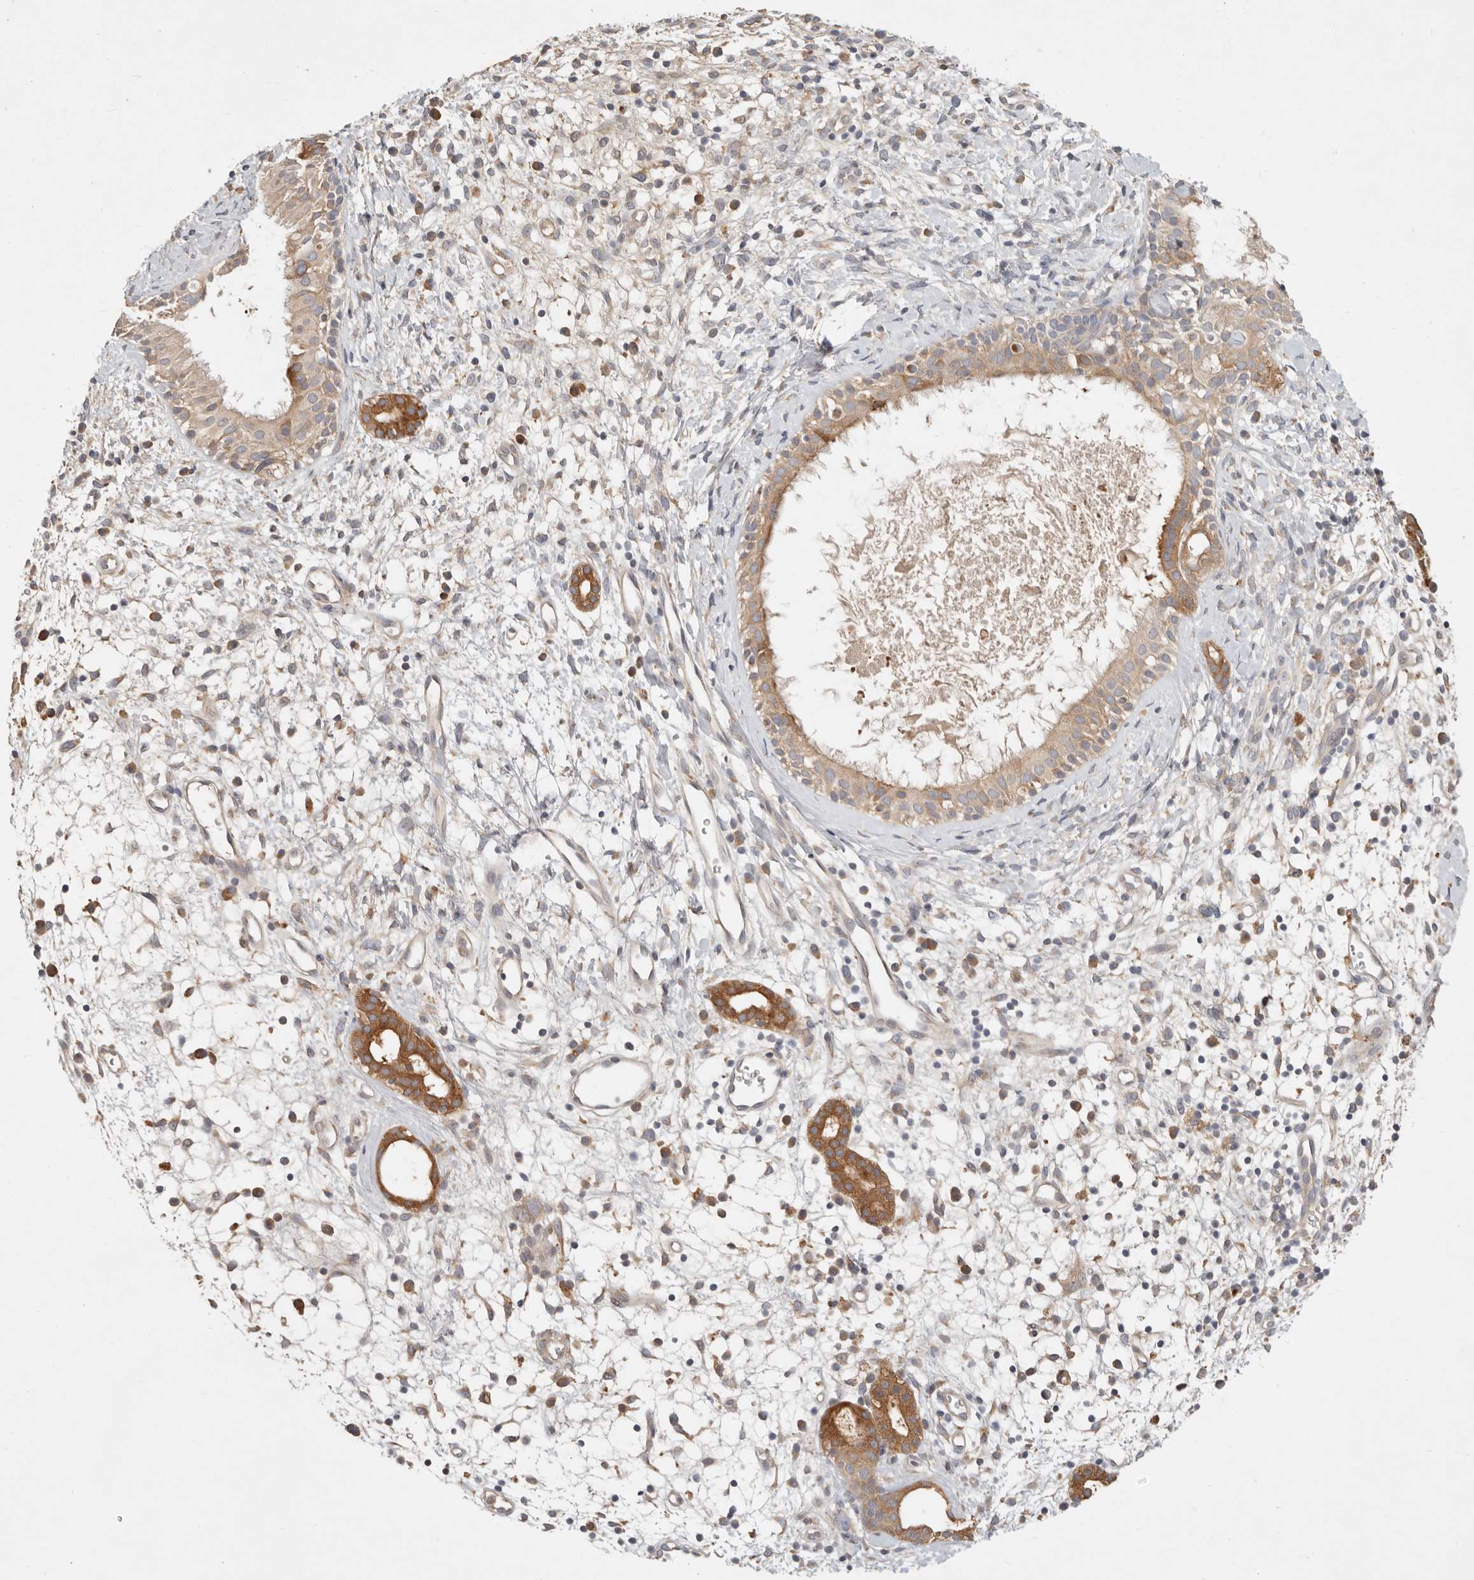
{"staining": {"intensity": "moderate", "quantity": ">75%", "location": "cytoplasmic/membranous"}, "tissue": "nasopharynx", "cell_type": "Respiratory epithelial cells", "image_type": "normal", "snomed": [{"axis": "morphology", "description": "Normal tissue, NOS"}, {"axis": "topography", "description": "Nasopharynx"}], "caption": "Immunohistochemistry (IHC) (DAB (3,3'-diaminobenzidine)) staining of unremarkable nasopharynx exhibits moderate cytoplasmic/membranous protein staining in about >75% of respiratory epithelial cells.", "gene": "ARHGEF10L", "patient": {"sex": "male", "age": 22}}